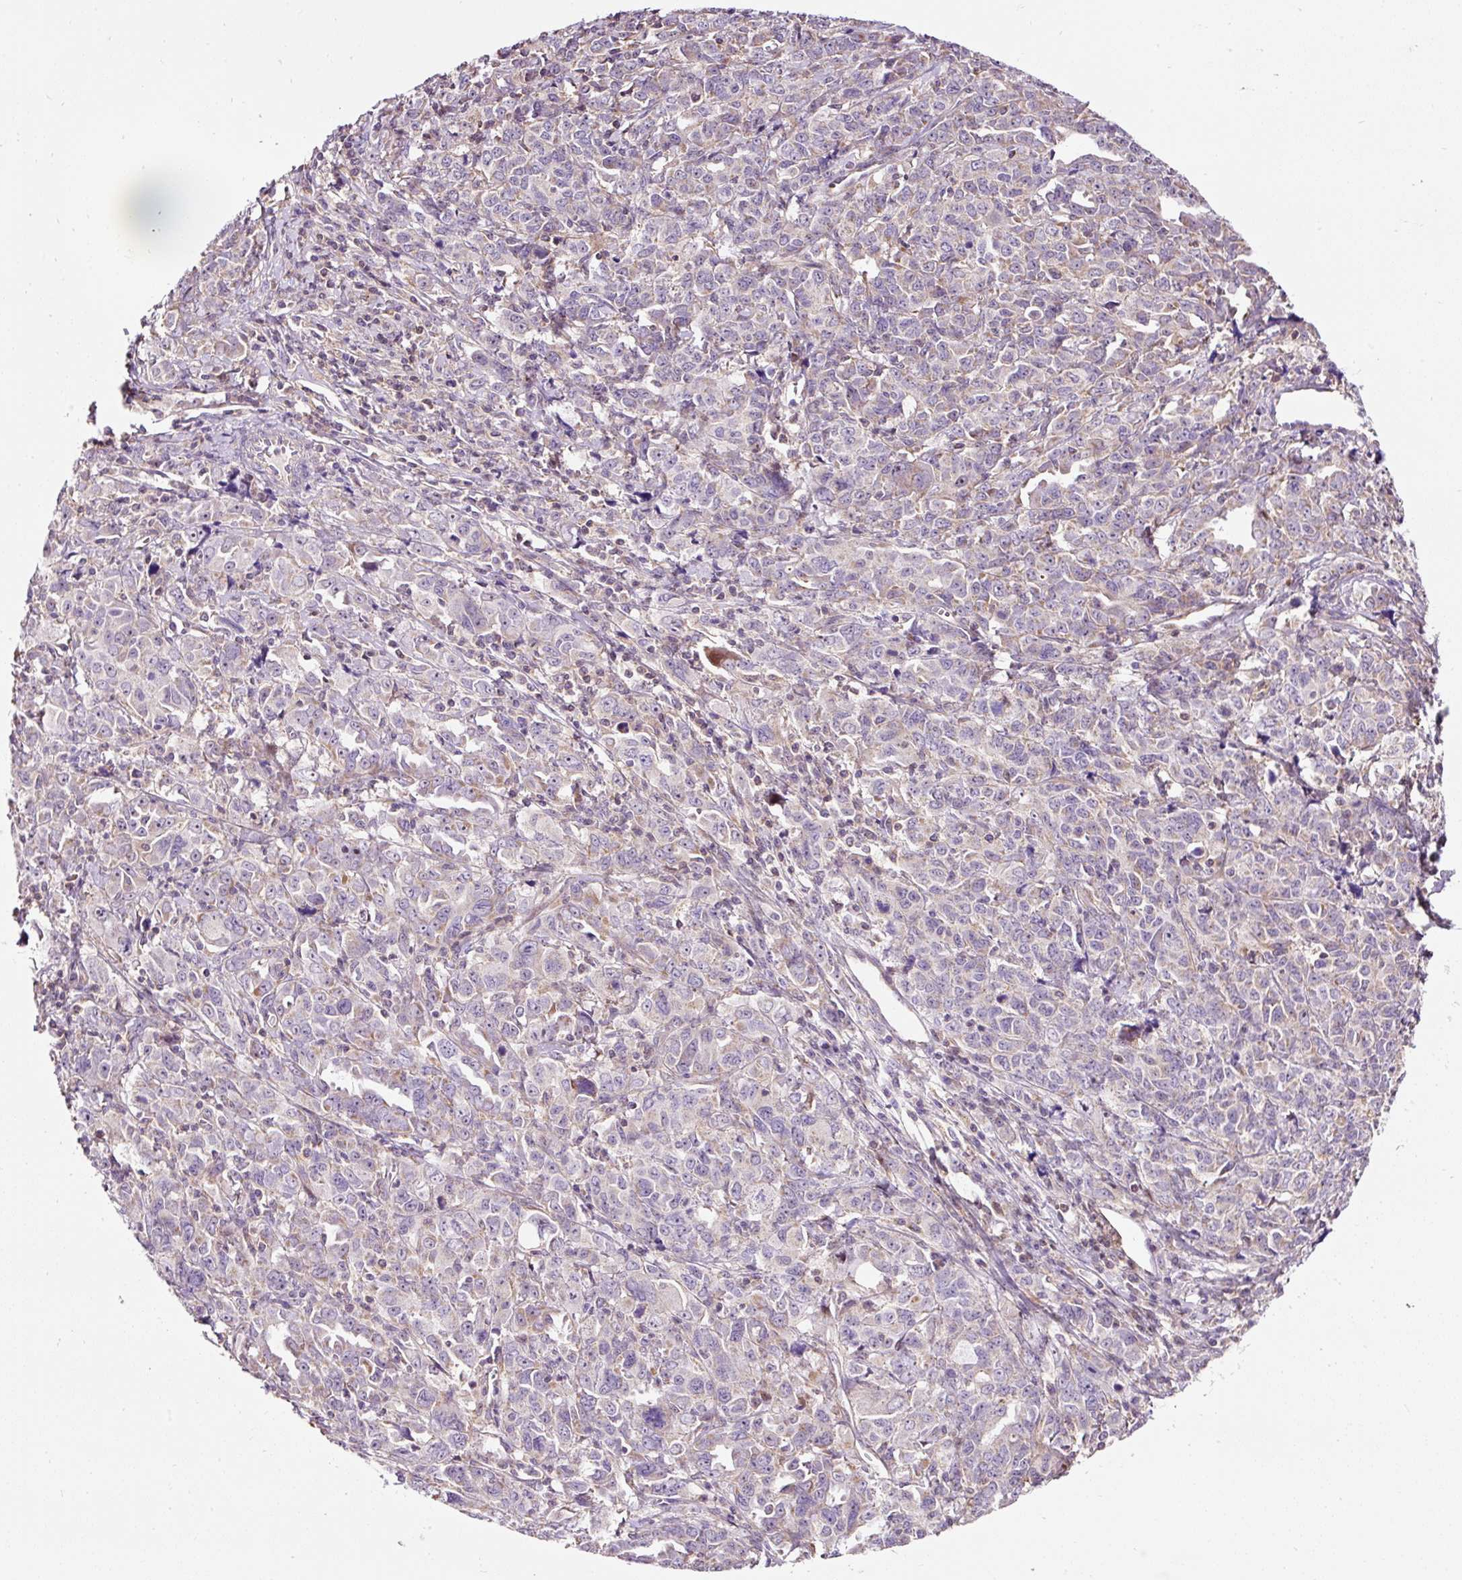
{"staining": {"intensity": "weak", "quantity": "<25%", "location": "cytoplasmic/membranous"}, "tissue": "ovarian cancer", "cell_type": "Tumor cells", "image_type": "cancer", "snomed": [{"axis": "morphology", "description": "Adenocarcinoma, NOS"}, {"axis": "morphology", "description": "Carcinoma, endometroid"}, {"axis": "topography", "description": "Ovary"}], "caption": "This is a photomicrograph of immunohistochemistry staining of ovarian endometroid carcinoma, which shows no staining in tumor cells.", "gene": "BOLA3", "patient": {"sex": "female", "age": 72}}